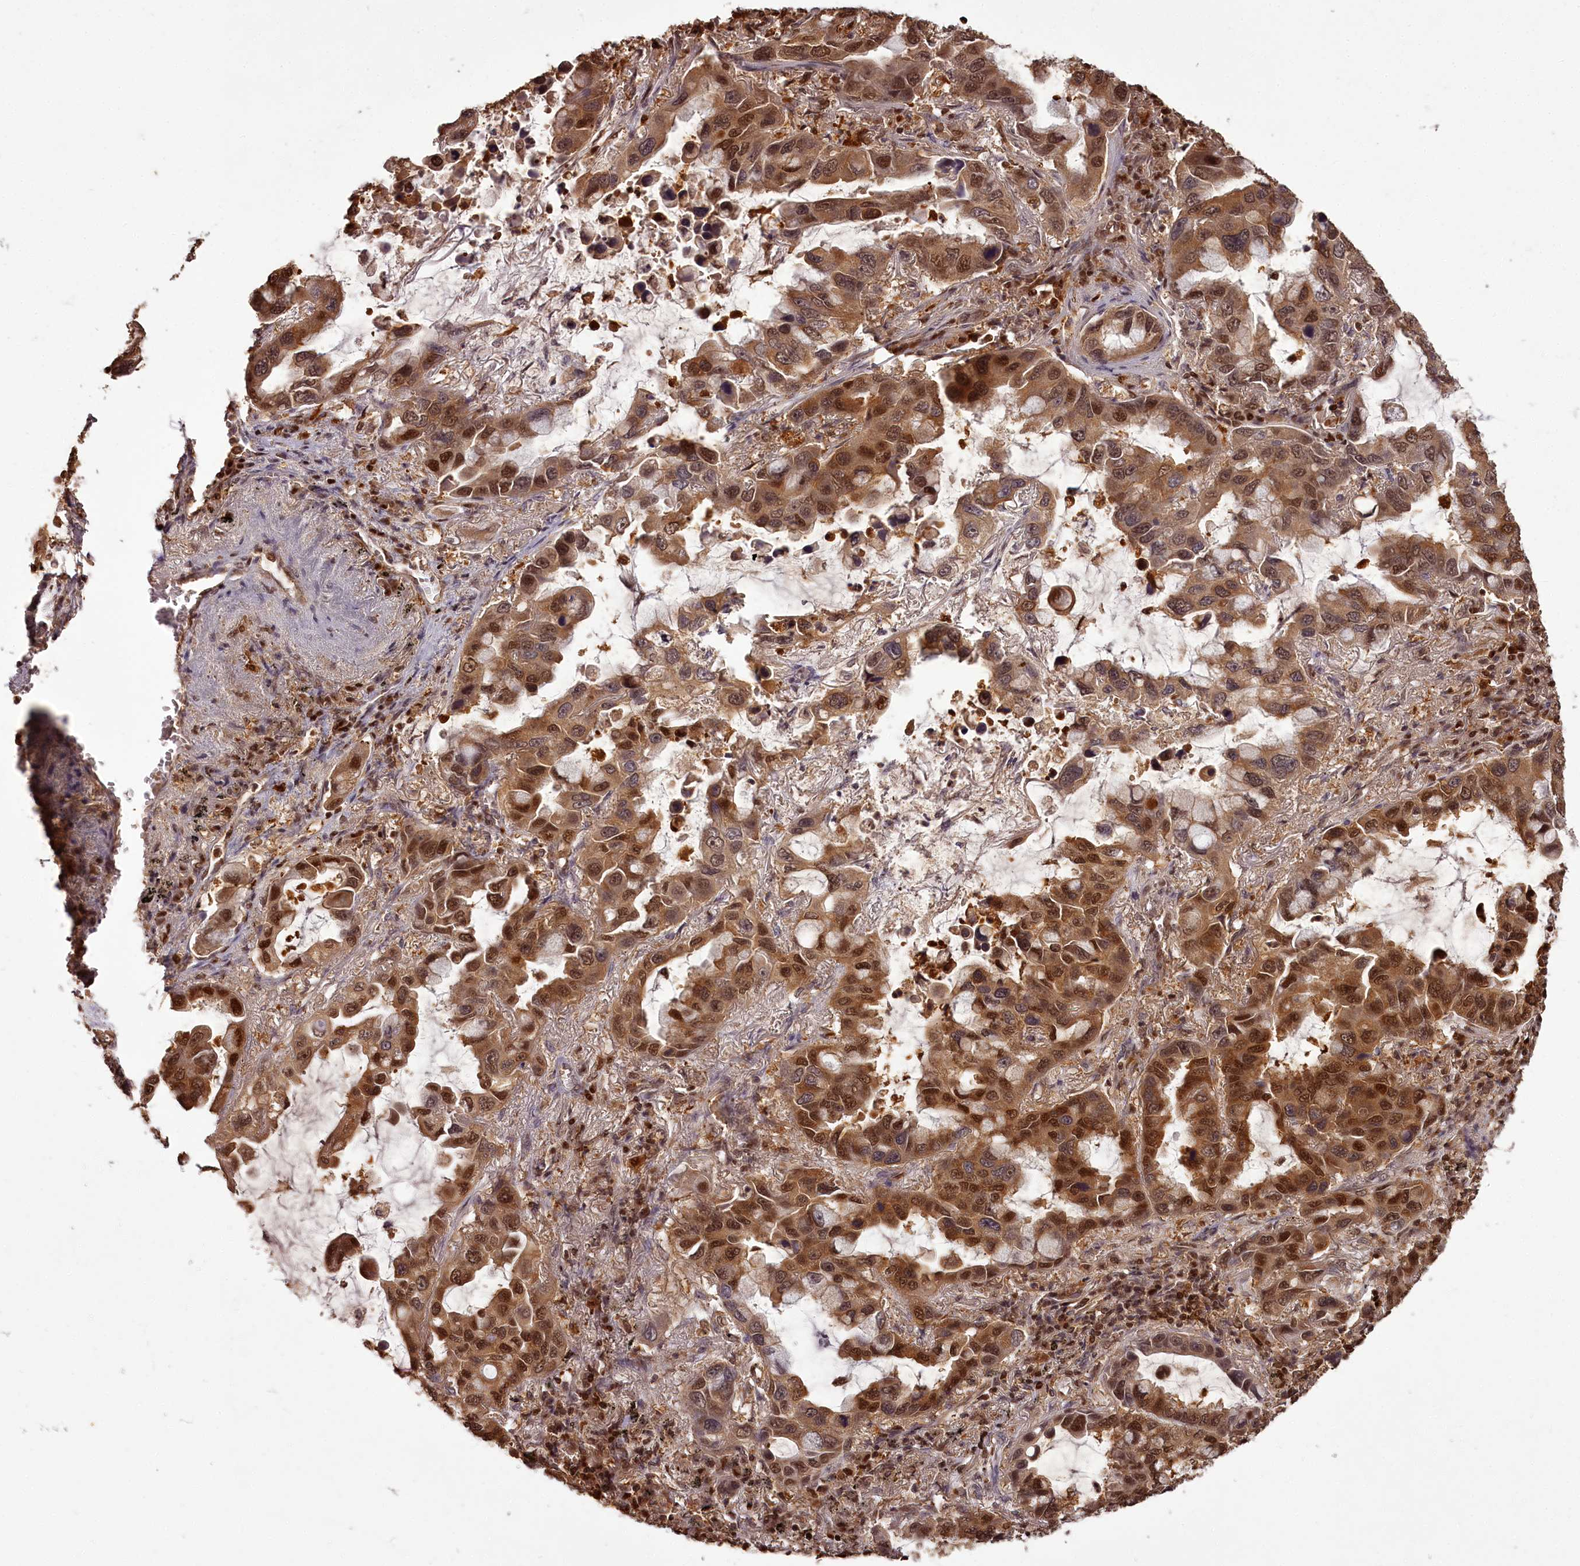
{"staining": {"intensity": "strong", "quantity": ">75%", "location": "cytoplasmic/membranous,nuclear"}, "tissue": "lung cancer", "cell_type": "Tumor cells", "image_type": "cancer", "snomed": [{"axis": "morphology", "description": "Adenocarcinoma, NOS"}, {"axis": "topography", "description": "Lung"}], "caption": "A histopathology image showing strong cytoplasmic/membranous and nuclear expression in about >75% of tumor cells in lung cancer (adenocarcinoma), as visualized by brown immunohistochemical staining.", "gene": "NPRL2", "patient": {"sex": "male", "age": 64}}